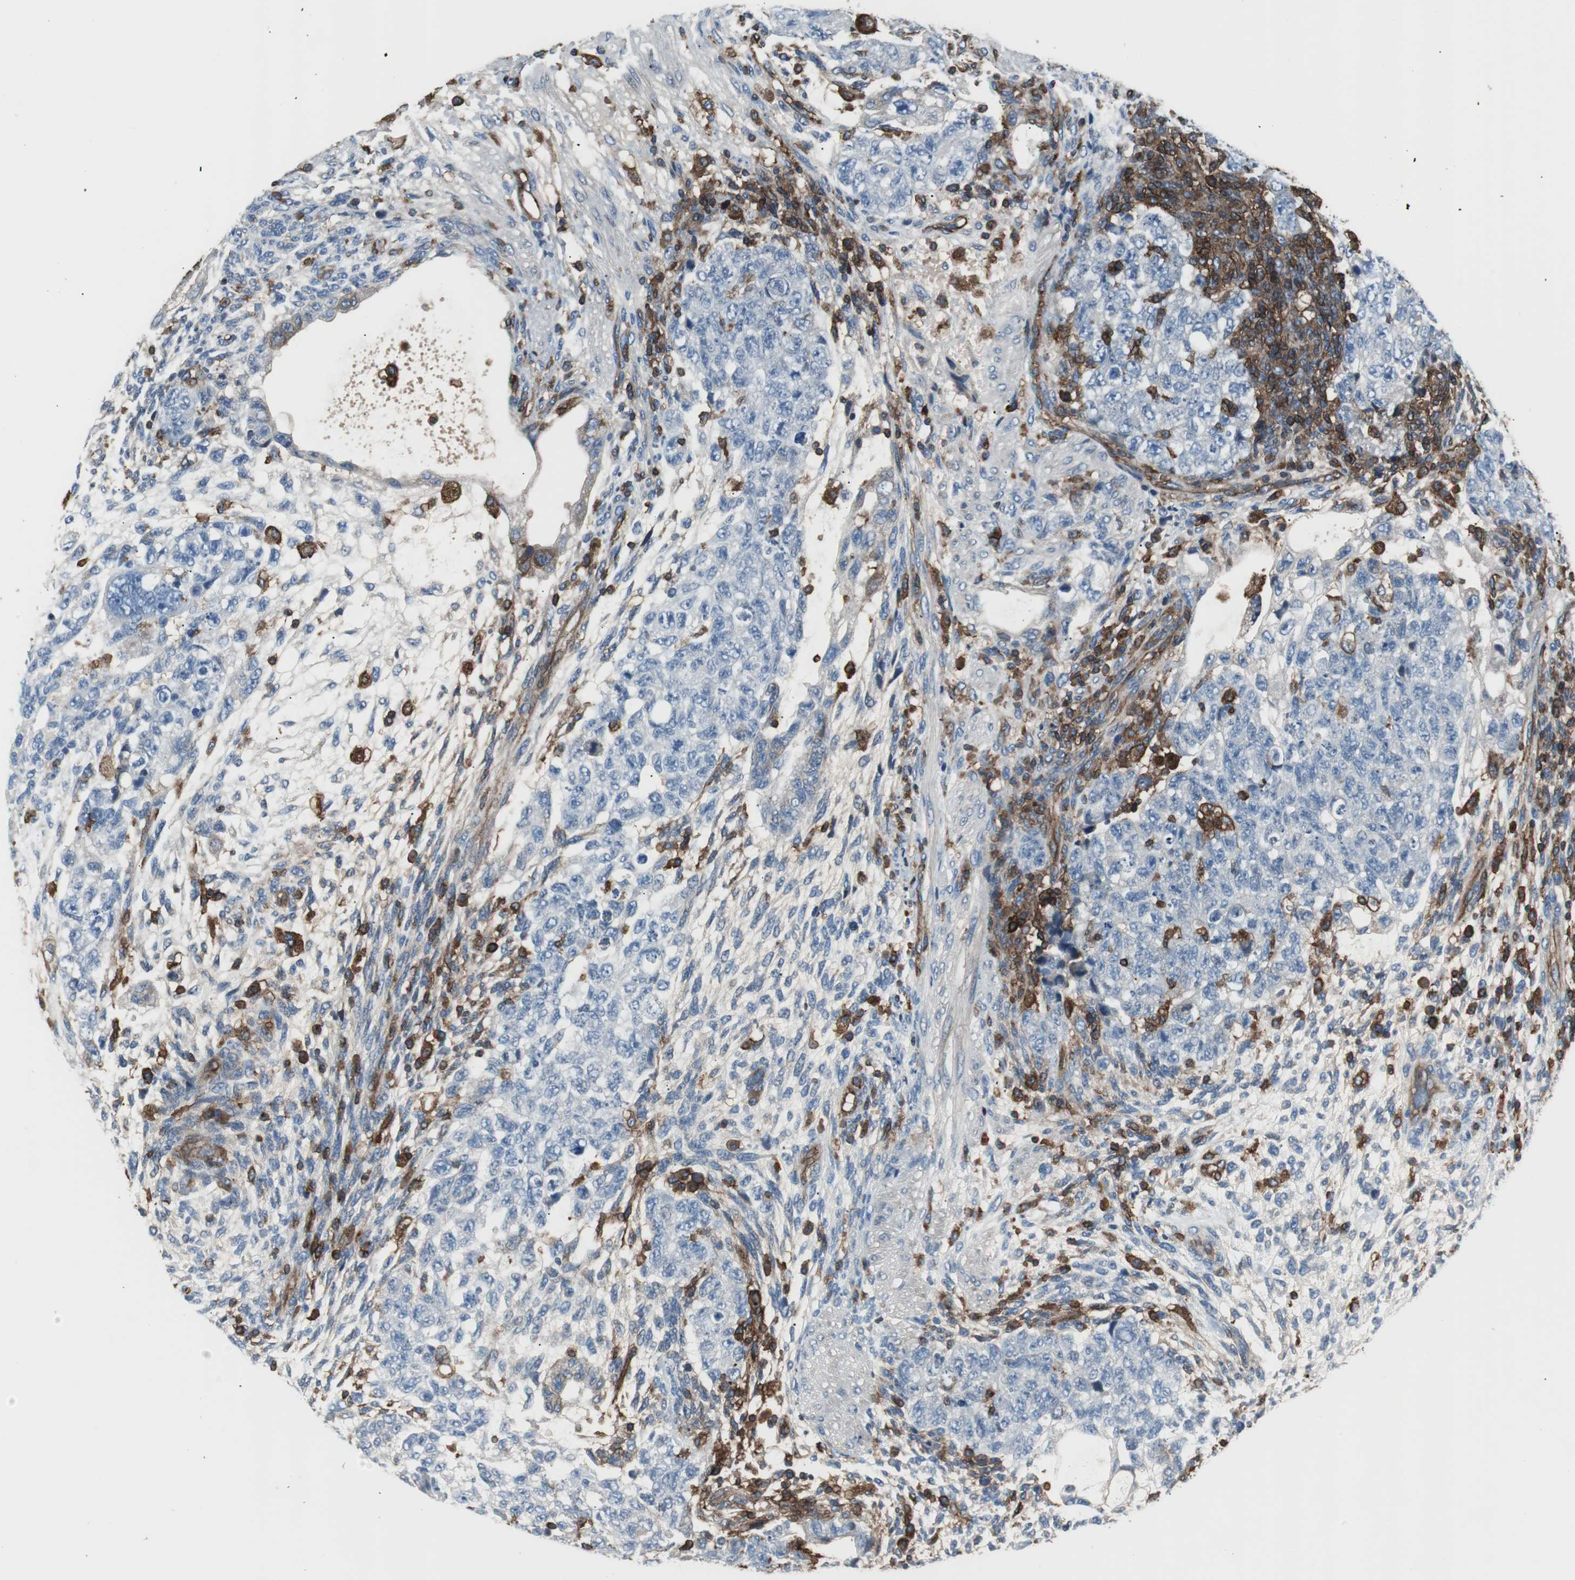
{"staining": {"intensity": "negative", "quantity": "none", "location": "none"}, "tissue": "testis cancer", "cell_type": "Tumor cells", "image_type": "cancer", "snomed": [{"axis": "morphology", "description": "Normal tissue, NOS"}, {"axis": "morphology", "description": "Carcinoma, Embryonal, NOS"}, {"axis": "topography", "description": "Testis"}], "caption": "This is a photomicrograph of immunohistochemistry (IHC) staining of testis cancer, which shows no staining in tumor cells. The staining is performed using DAB (3,3'-diaminobenzidine) brown chromogen with nuclei counter-stained in using hematoxylin.", "gene": "B2M", "patient": {"sex": "male", "age": 36}}